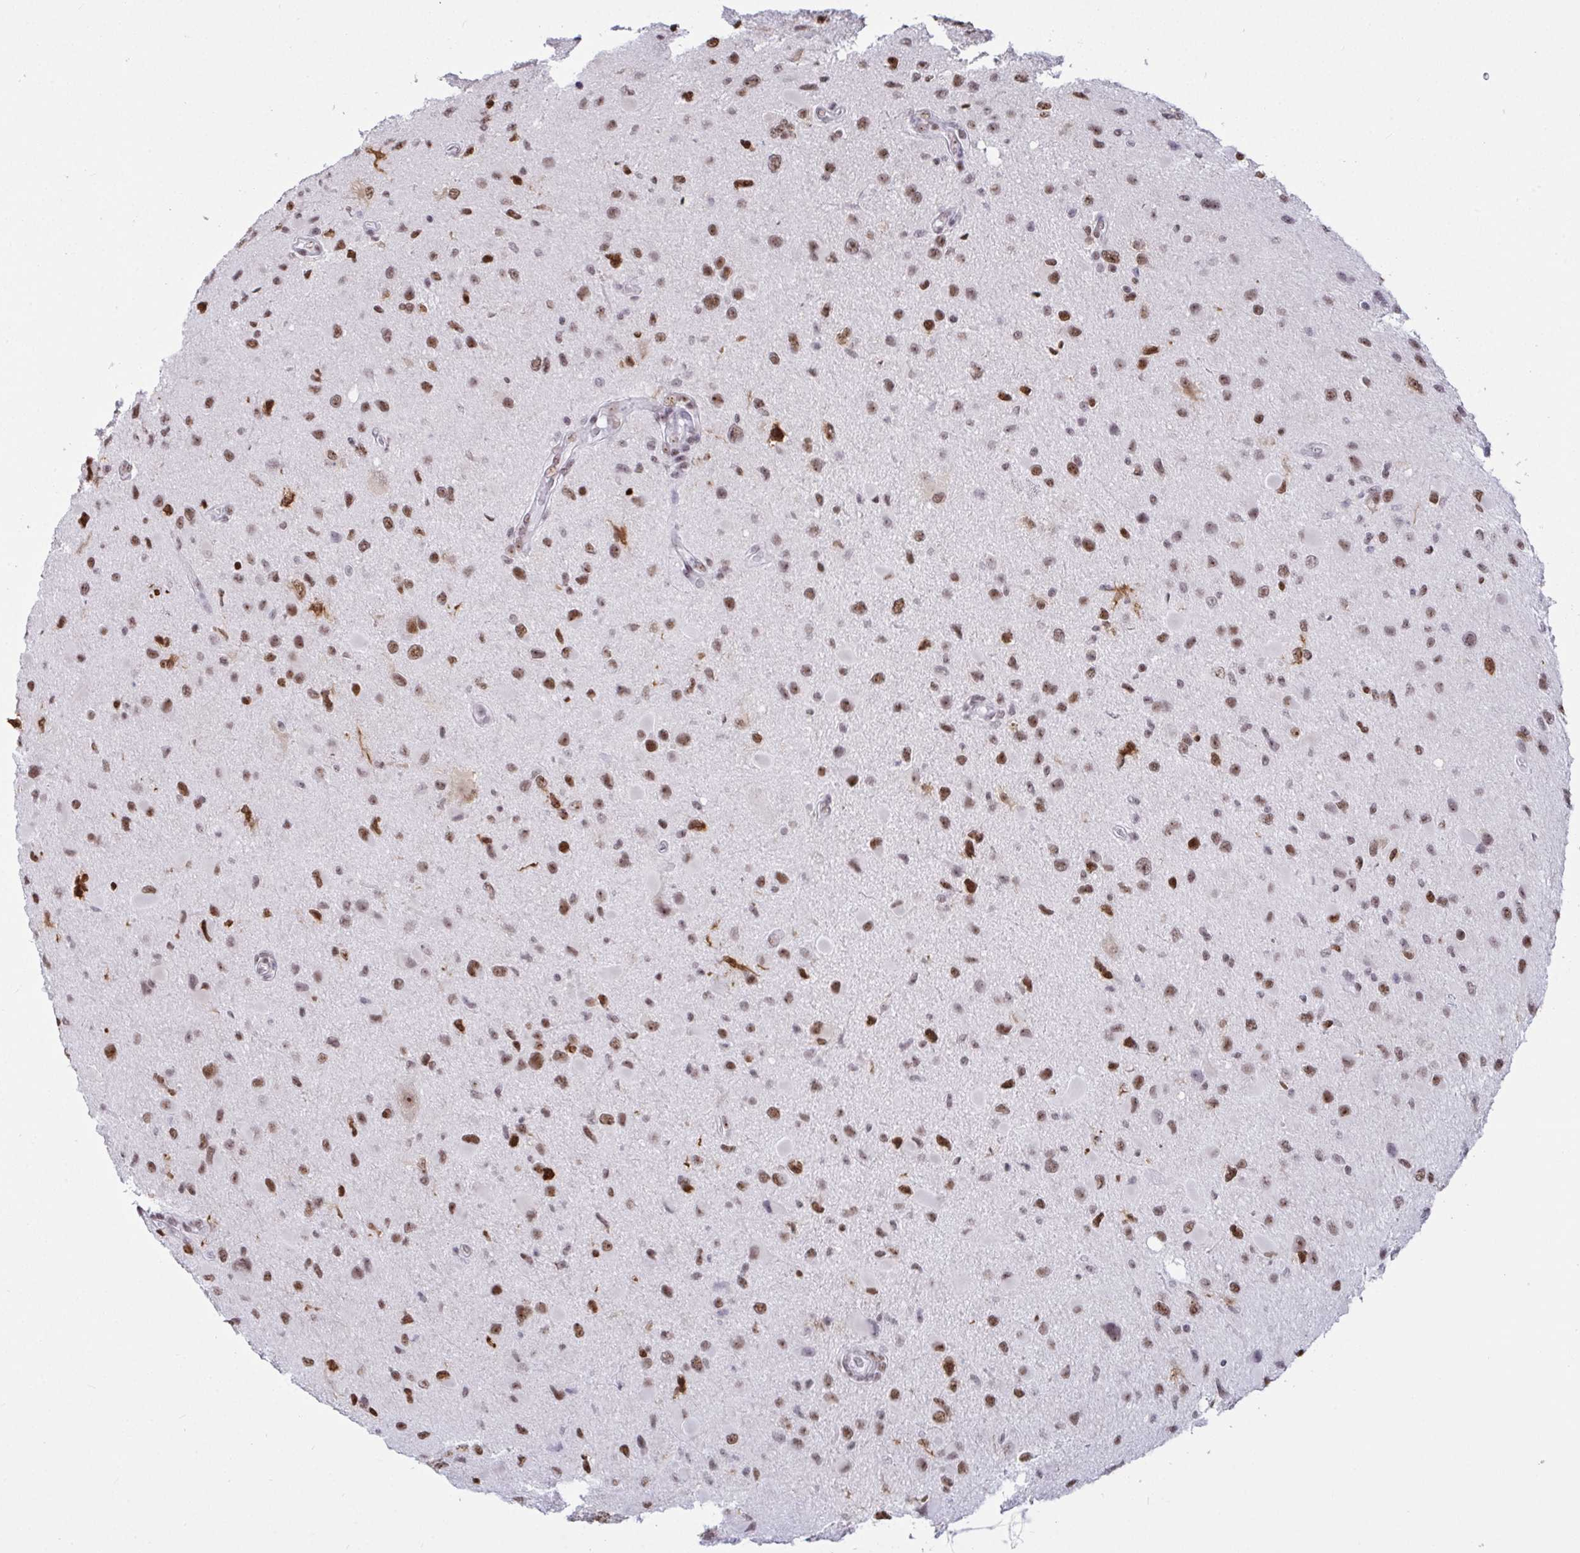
{"staining": {"intensity": "moderate", "quantity": ">75%", "location": "nuclear"}, "tissue": "glioma", "cell_type": "Tumor cells", "image_type": "cancer", "snomed": [{"axis": "morphology", "description": "Glioma, malignant, Low grade"}, {"axis": "topography", "description": "Brain"}], "caption": "A brown stain highlights moderate nuclear expression of a protein in human glioma tumor cells.", "gene": "SUPT16H", "patient": {"sex": "female", "age": 32}}